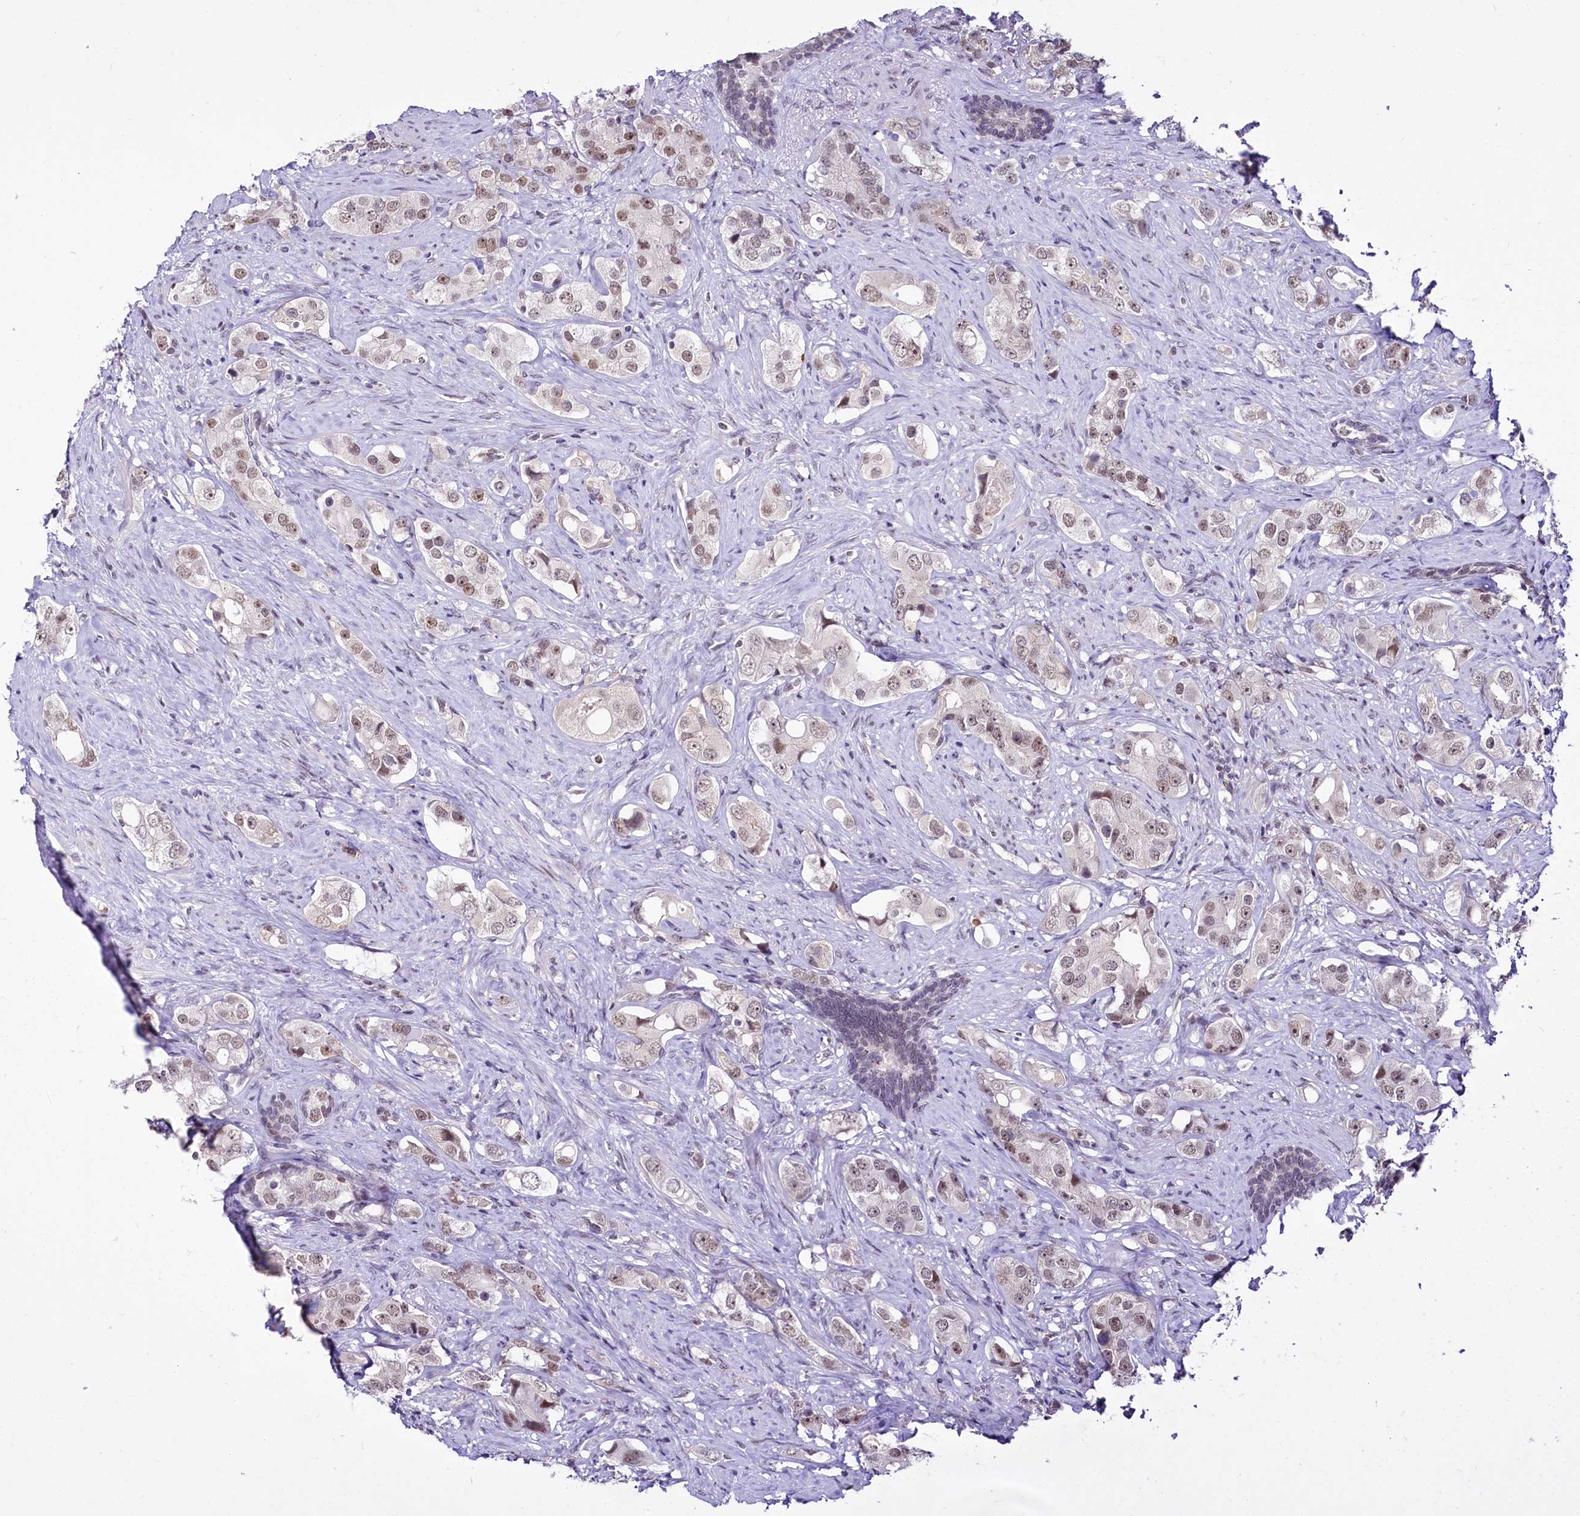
{"staining": {"intensity": "weak", "quantity": "25%-75%", "location": "nuclear"}, "tissue": "prostate cancer", "cell_type": "Tumor cells", "image_type": "cancer", "snomed": [{"axis": "morphology", "description": "Adenocarcinoma, High grade"}, {"axis": "topography", "description": "Prostate"}], "caption": "Weak nuclear positivity is appreciated in approximately 25%-75% of tumor cells in high-grade adenocarcinoma (prostate).", "gene": "SCAF11", "patient": {"sex": "male", "age": 63}}